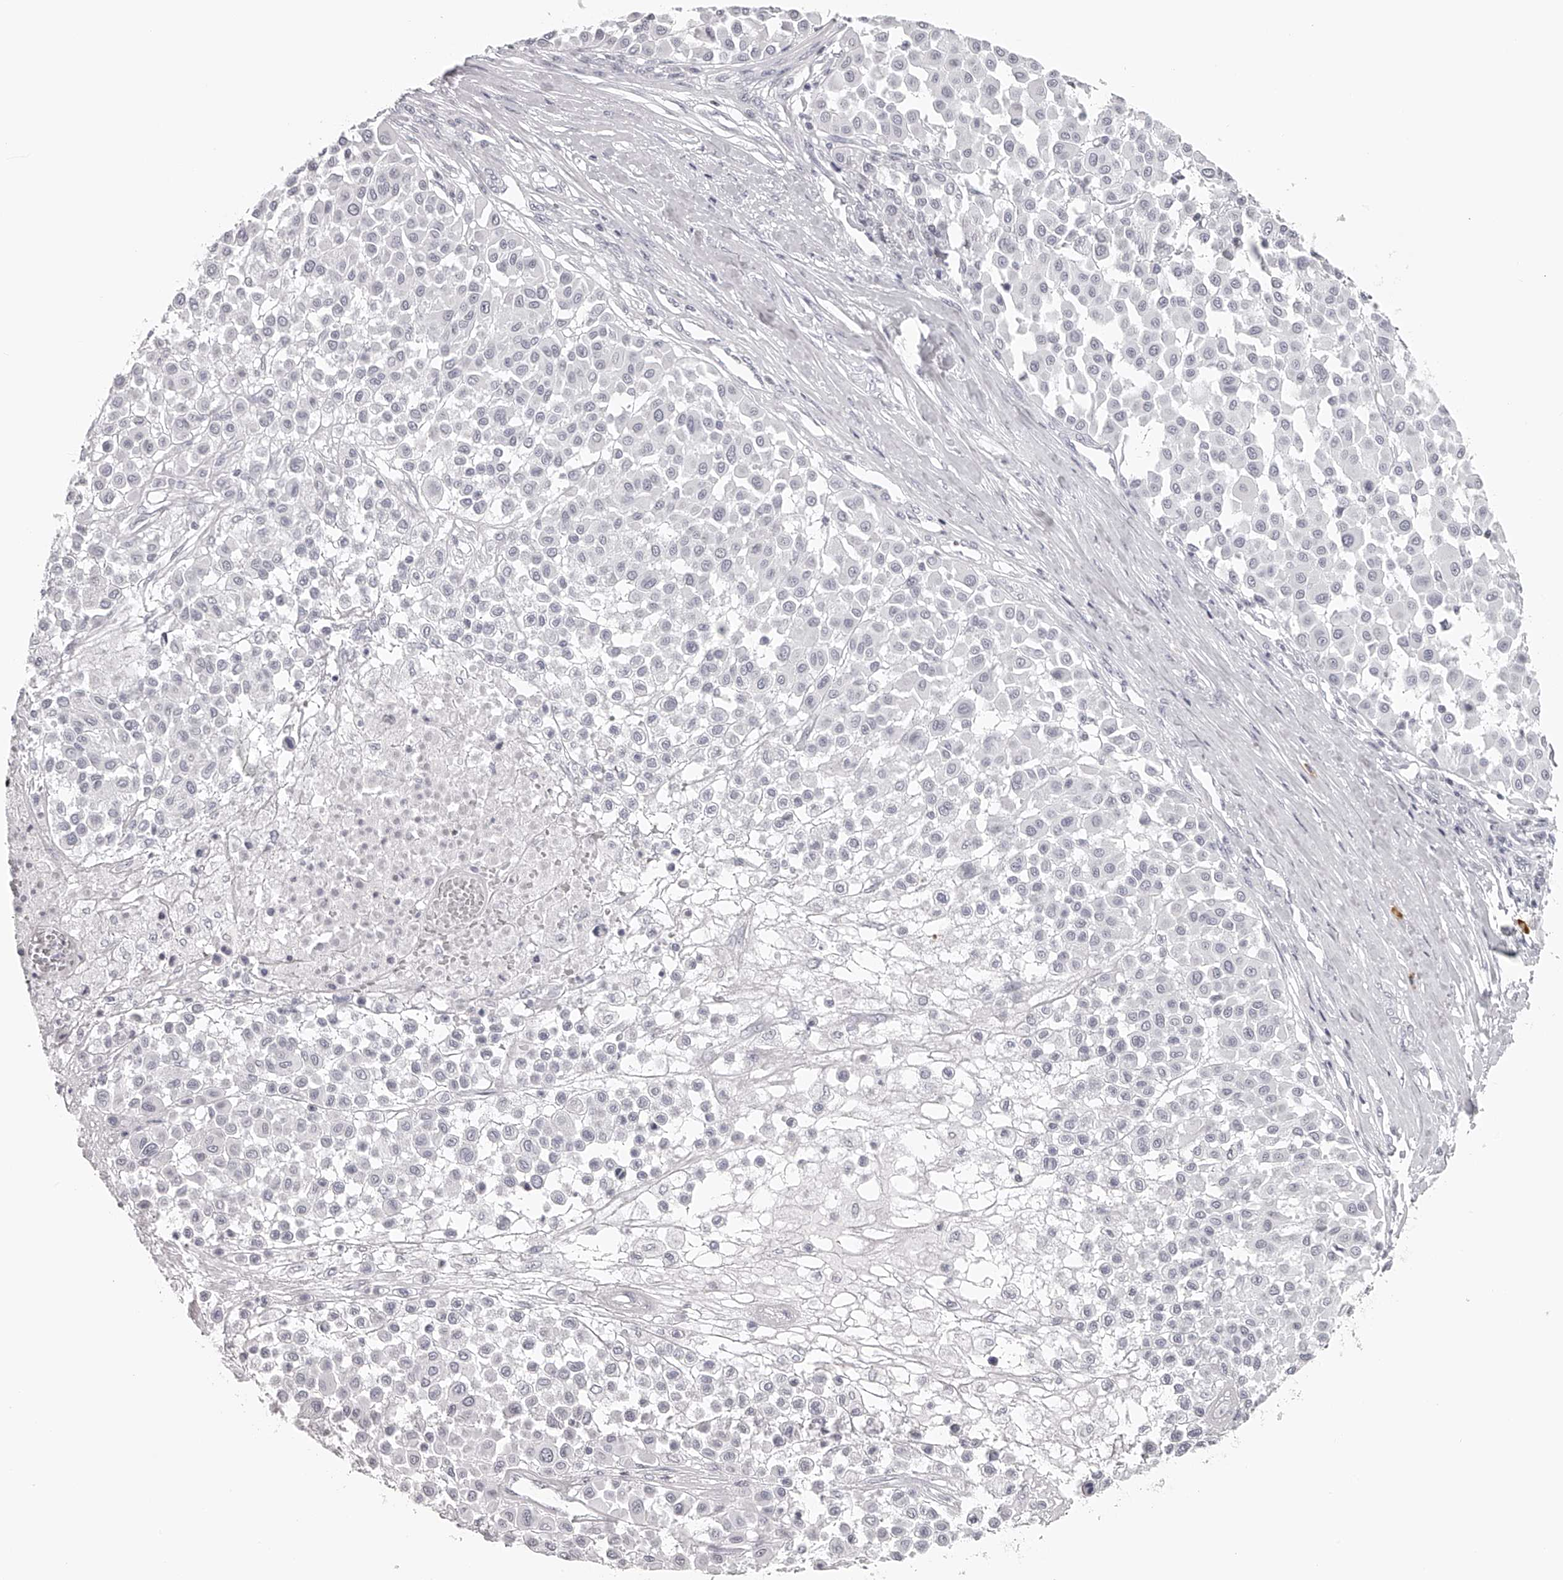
{"staining": {"intensity": "negative", "quantity": "none", "location": "none"}, "tissue": "melanoma", "cell_type": "Tumor cells", "image_type": "cancer", "snomed": [{"axis": "morphology", "description": "Malignant melanoma, Metastatic site"}, {"axis": "topography", "description": "Soft tissue"}], "caption": "Immunohistochemistry (IHC) photomicrograph of malignant melanoma (metastatic site) stained for a protein (brown), which exhibits no staining in tumor cells. (DAB (3,3'-diaminobenzidine) immunohistochemistry with hematoxylin counter stain).", "gene": "SEC11C", "patient": {"sex": "male", "age": 41}}